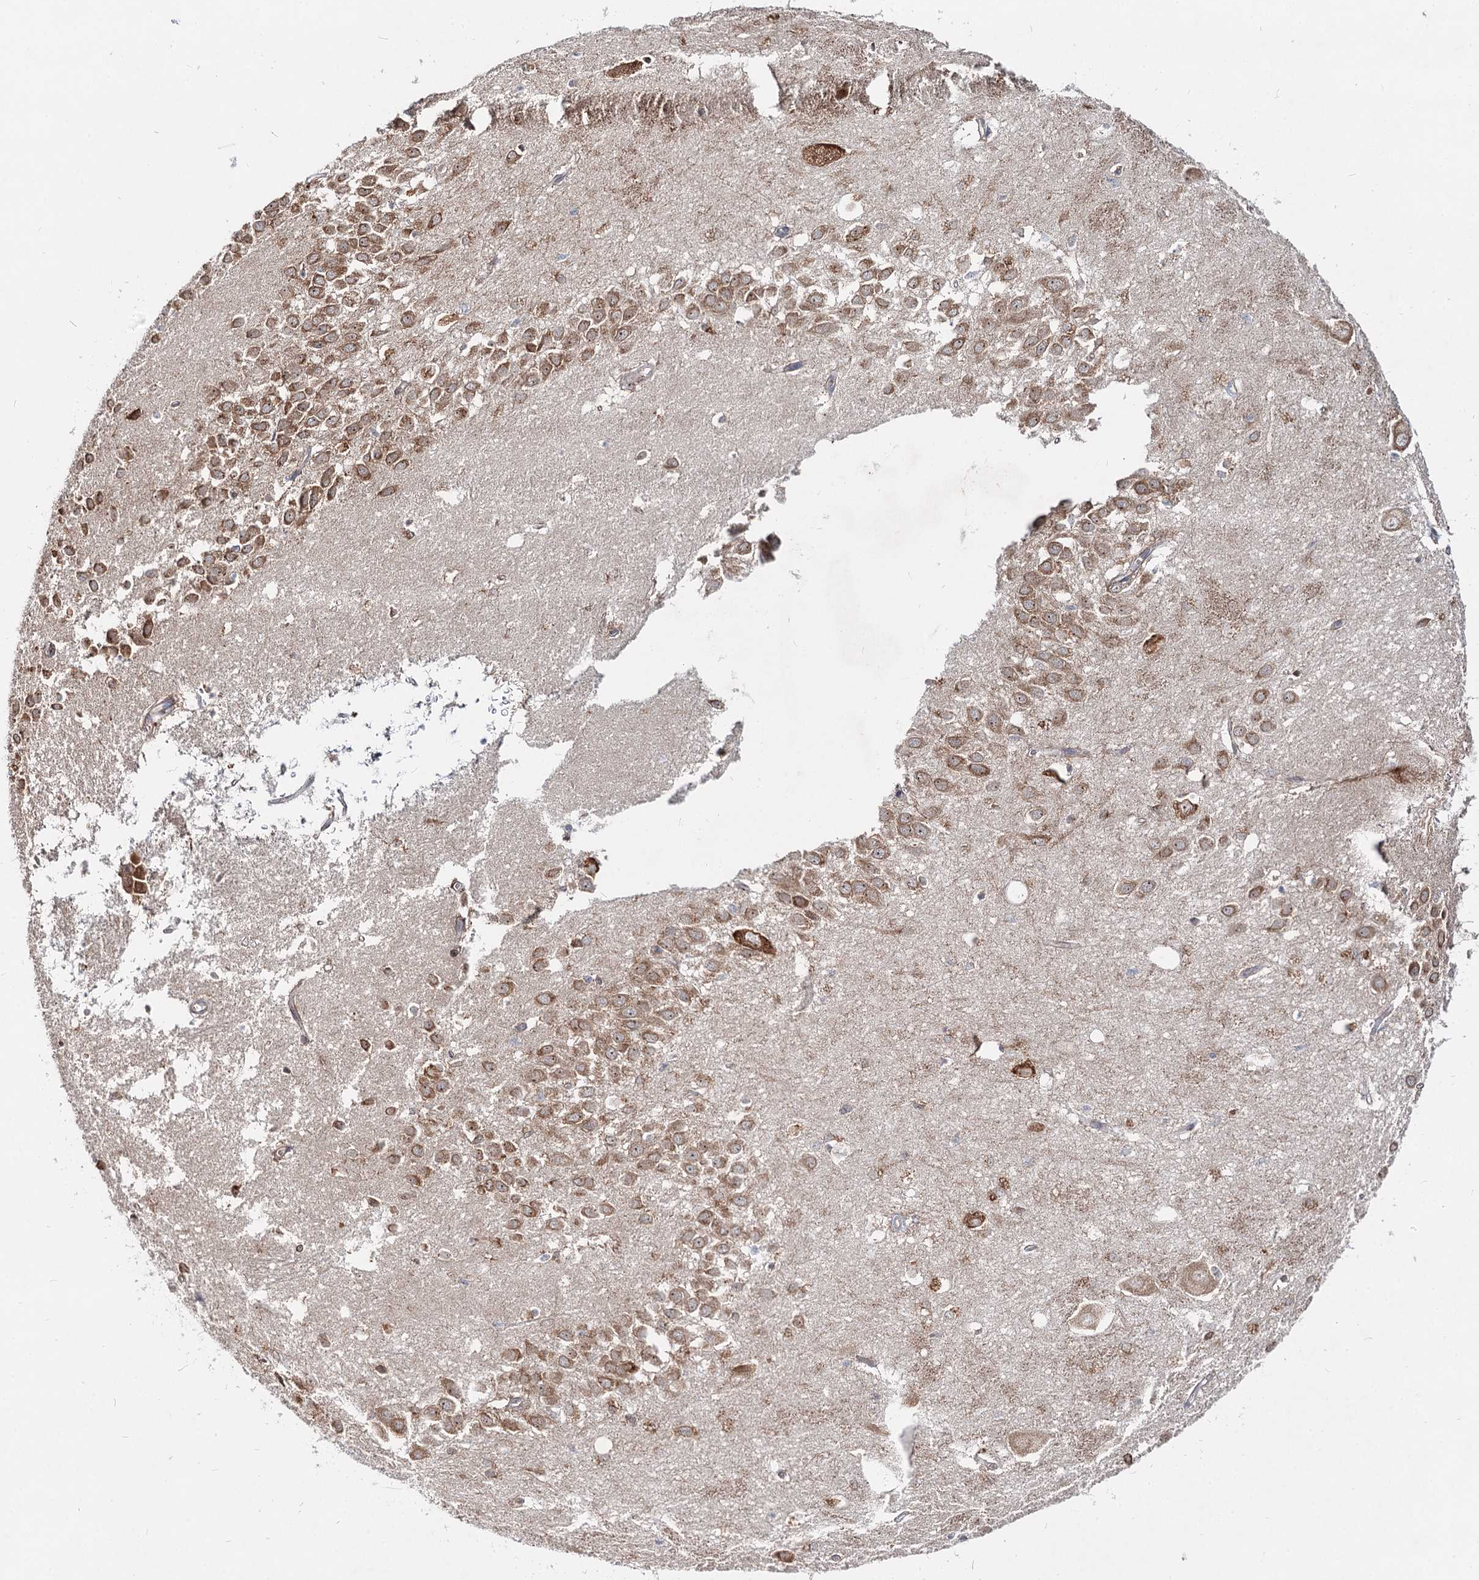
{"staining": {"intensity": "weak", "quantity": "<25%", "location": "cytoplasmic/membranous"}, "tissue": "hippocampus", "cell_type": "Glial cells", "image_type": "normal", "snomed": [{"axis": "morphology", "description": "Normal tissue, NOS"}, {"axis": "topography", "description": "Hippocampus"}], "caption": "Glial cells are negative for brown protein staining in benign hippocampus. (Brightfield microscopy of DAB (3,3'-diaminobenzidine) IHC at high magnification).", "gene": "SPART", "patient": {"sex": "female", "age": 64}}